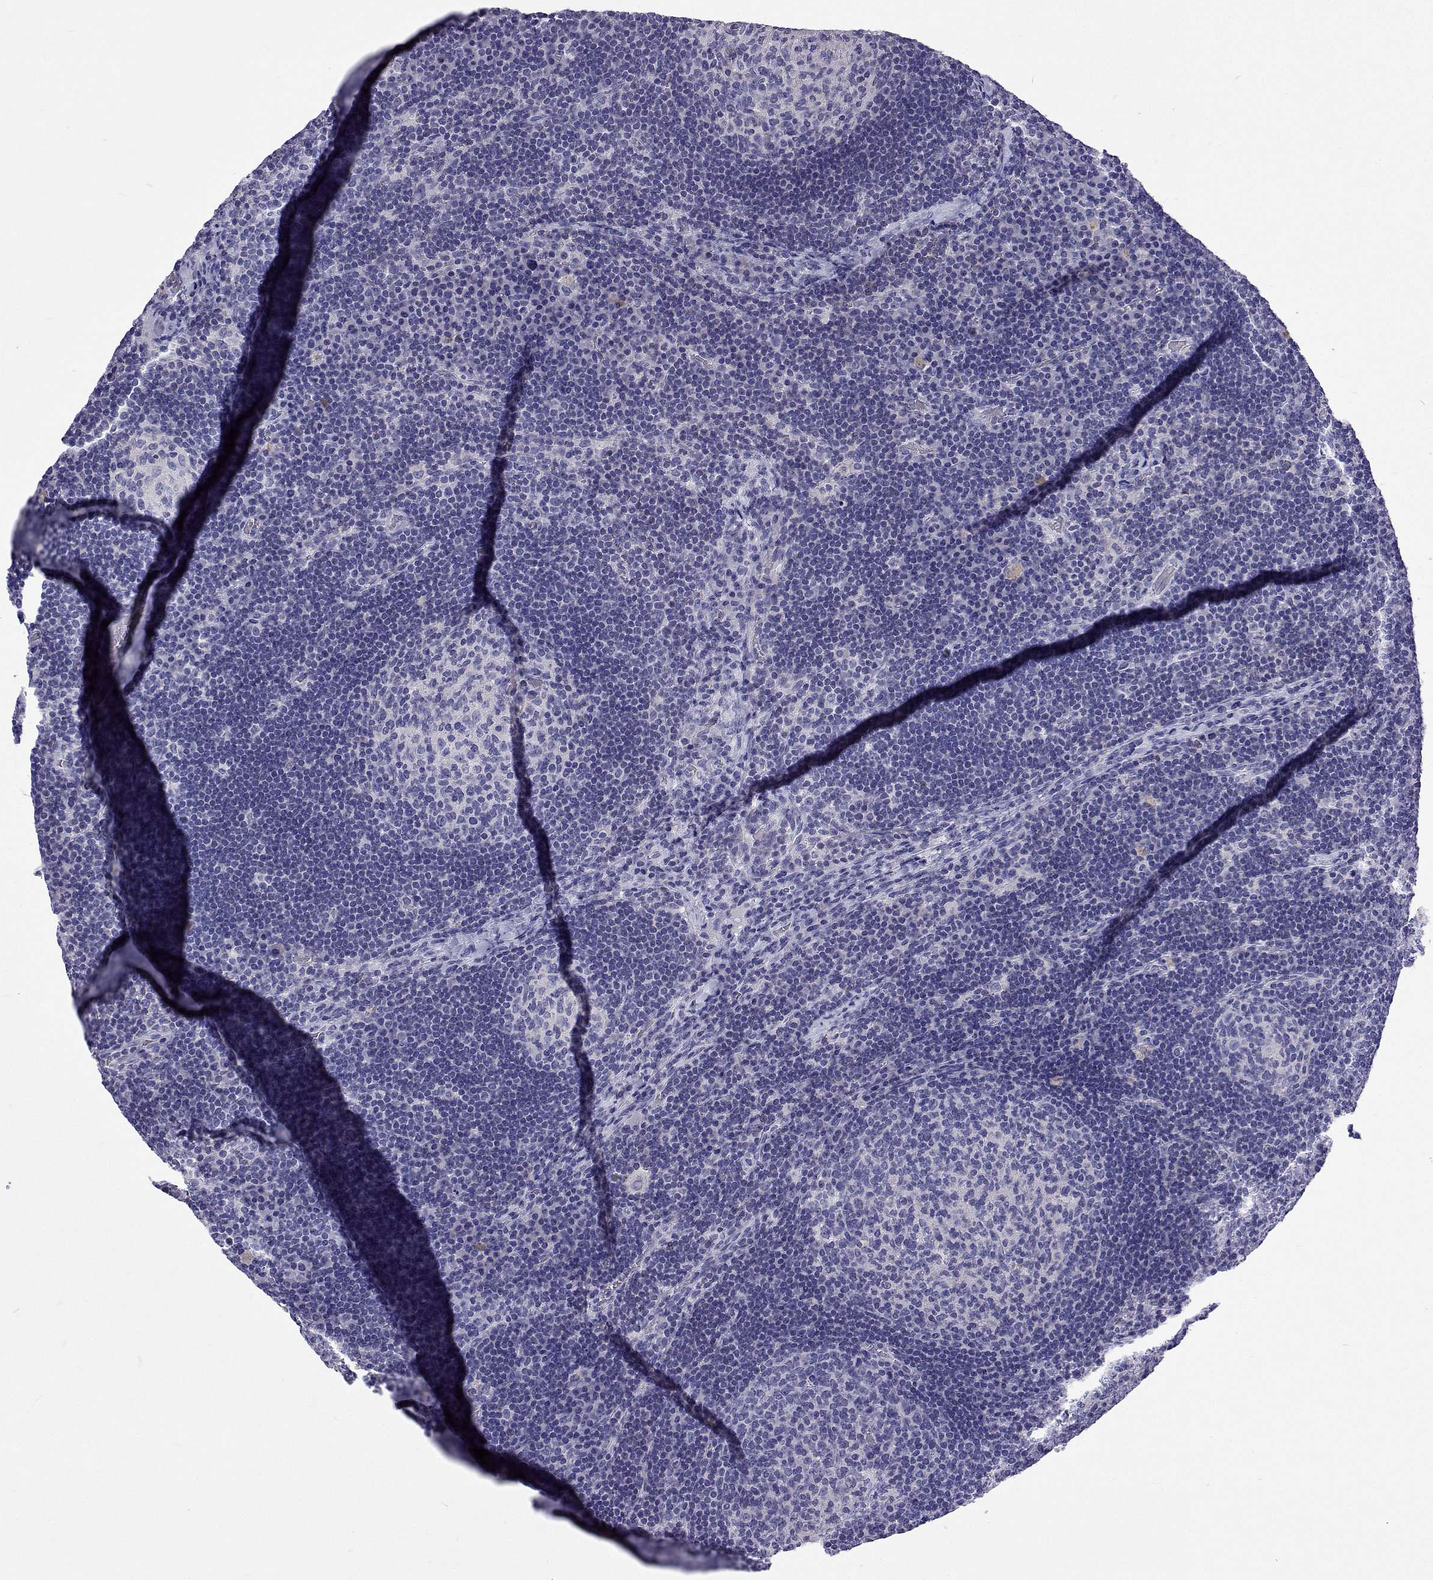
{"staining": {"intensity": "negative", "quantity": "none", "location": "none"}, "tissue": "lymph node", "cell_type": "Germinal center cells", "image_type": "normal", "snomed": [{"axis": "morphology", "description": "Normal tissue, NOS"}, {"axis": "topography", "description": "Lymph node"}], "caption": "Germinal center cells show no significant protein staining in normal lymph node. The staining is performed using DAB (3,3'-diaminobenzidine) brown chromogen with nuclei counter-stained in using hematoxylin.", "gene": "UMODL1", "patient": {"sex": "male", "age": 67}}